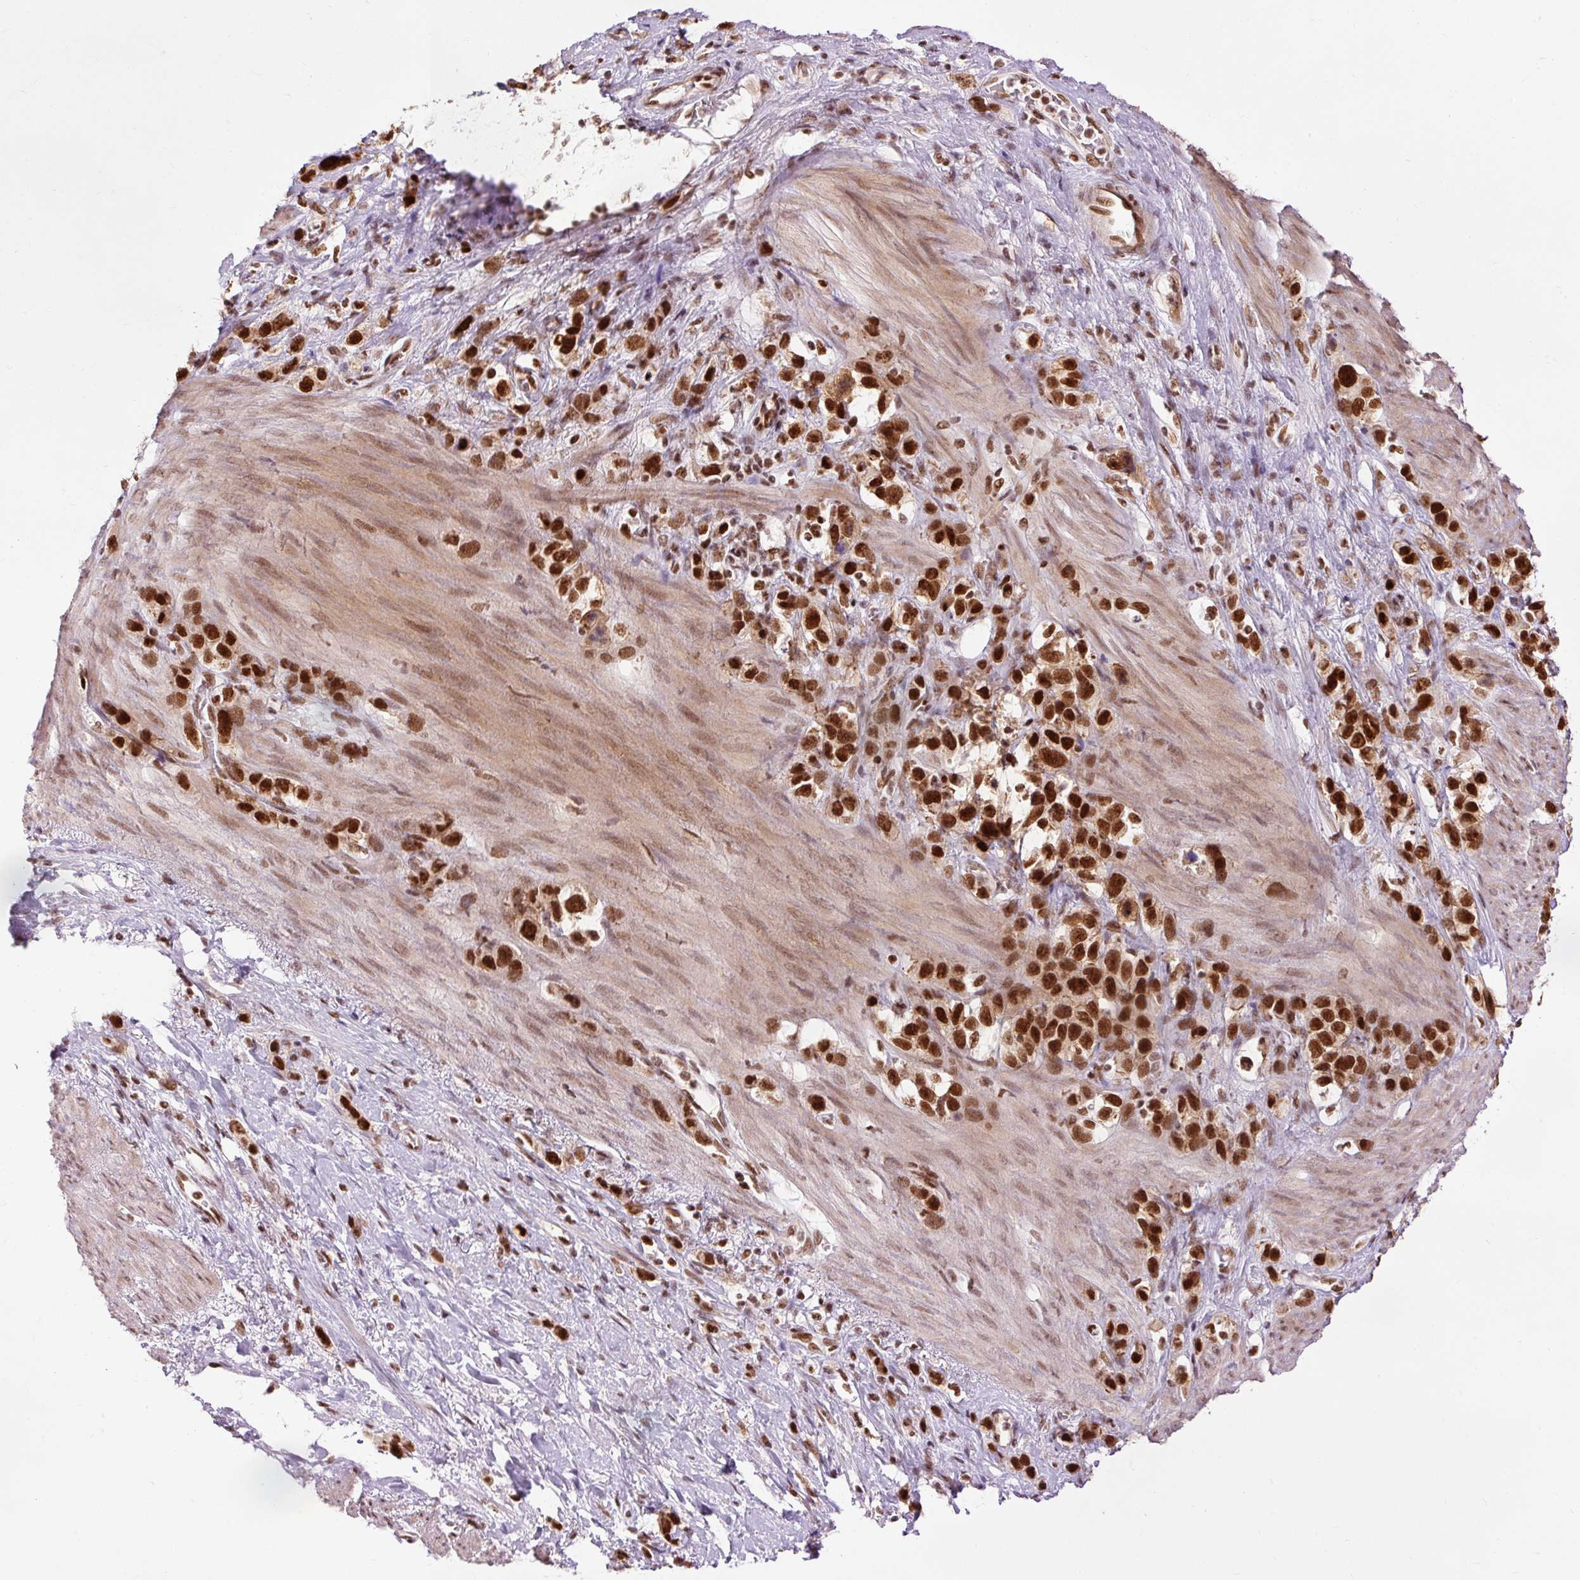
{"staining": {"intensity": "strong", "quantity": ">75%", "location": "nuclear"}, "tissue": "stomach cancer", "cell_type": "Tumor cells", "image_type": "cancer", "snomed": [{"axis": "morphology", "description": "Adenocarcinoma, NOS"}, {"axis": "topography", "description": "Stomach"}], "caption": "Protein staining exhibits strong nuclear expression in about >75% of tumor cells in stomach cancer.", "gene": "ZBTB44", "patient": {"sex": "female", "age": 65}}